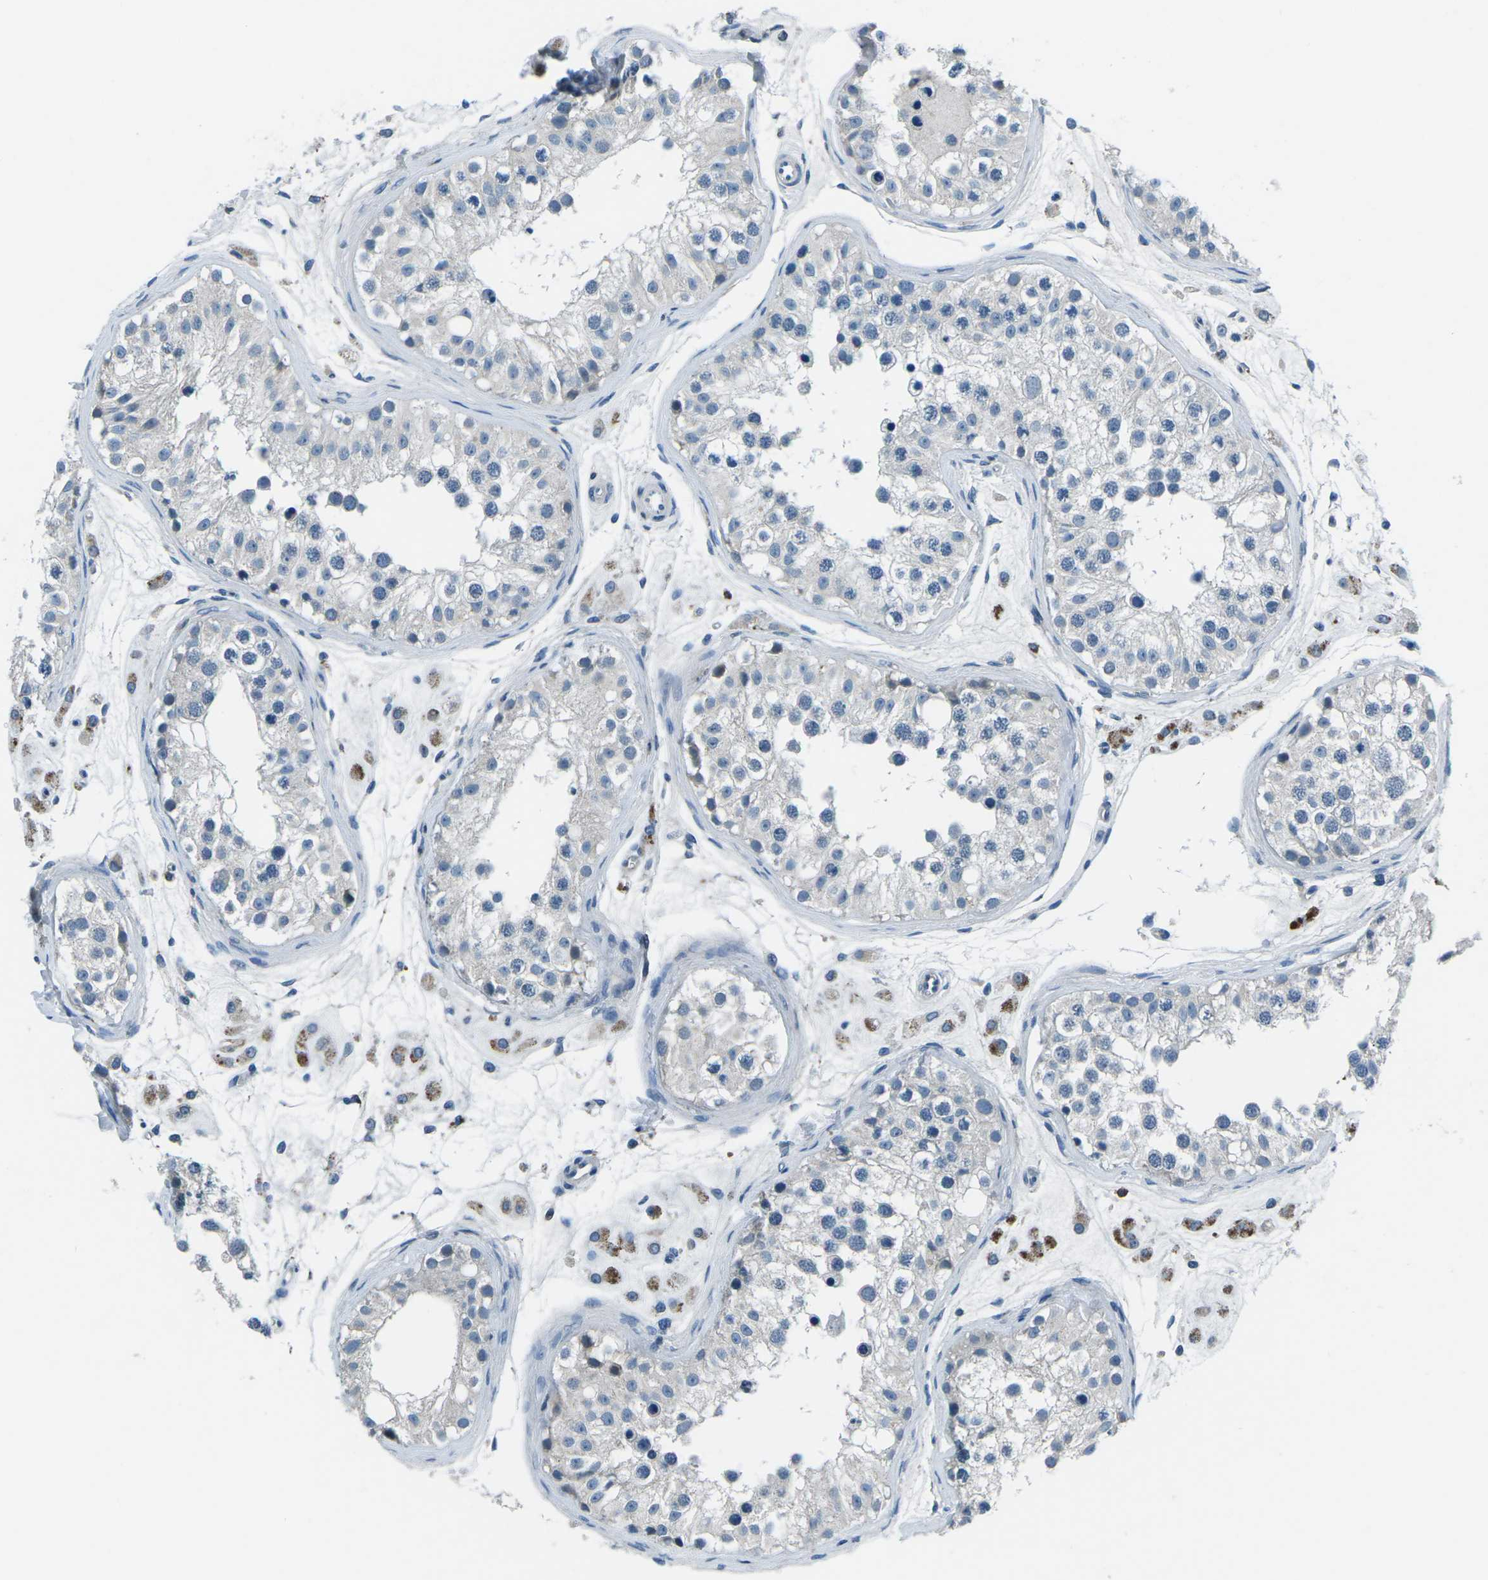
{"staining": {"intensity": "negative", "quantity": "none", "location": "none"}, "tissue": "testis", "cell_type": "Cells in seminiferous ducts", "image_type": "normal", "snomed": [{"axis": "morphology", "description": "Normal tissue, NOS"}, {"axis": "morphology", "description": "Adenocarcinoma, metastatic, NOS"}, {"axis": "topography", "description": "Testis"}], "caption": "This is a micrograph of immunohistochemistry (IHC) staining of unremarkable testis, which shows no expression in cells in seminiferous ducts. The staining is performed using DAB (3,3'-diaminobenzidine) brown chromogen with nuclei counter-stained in using hematoxylin.", "gene": "CD1D", "patient": {"sex": "male", "age": 26}}